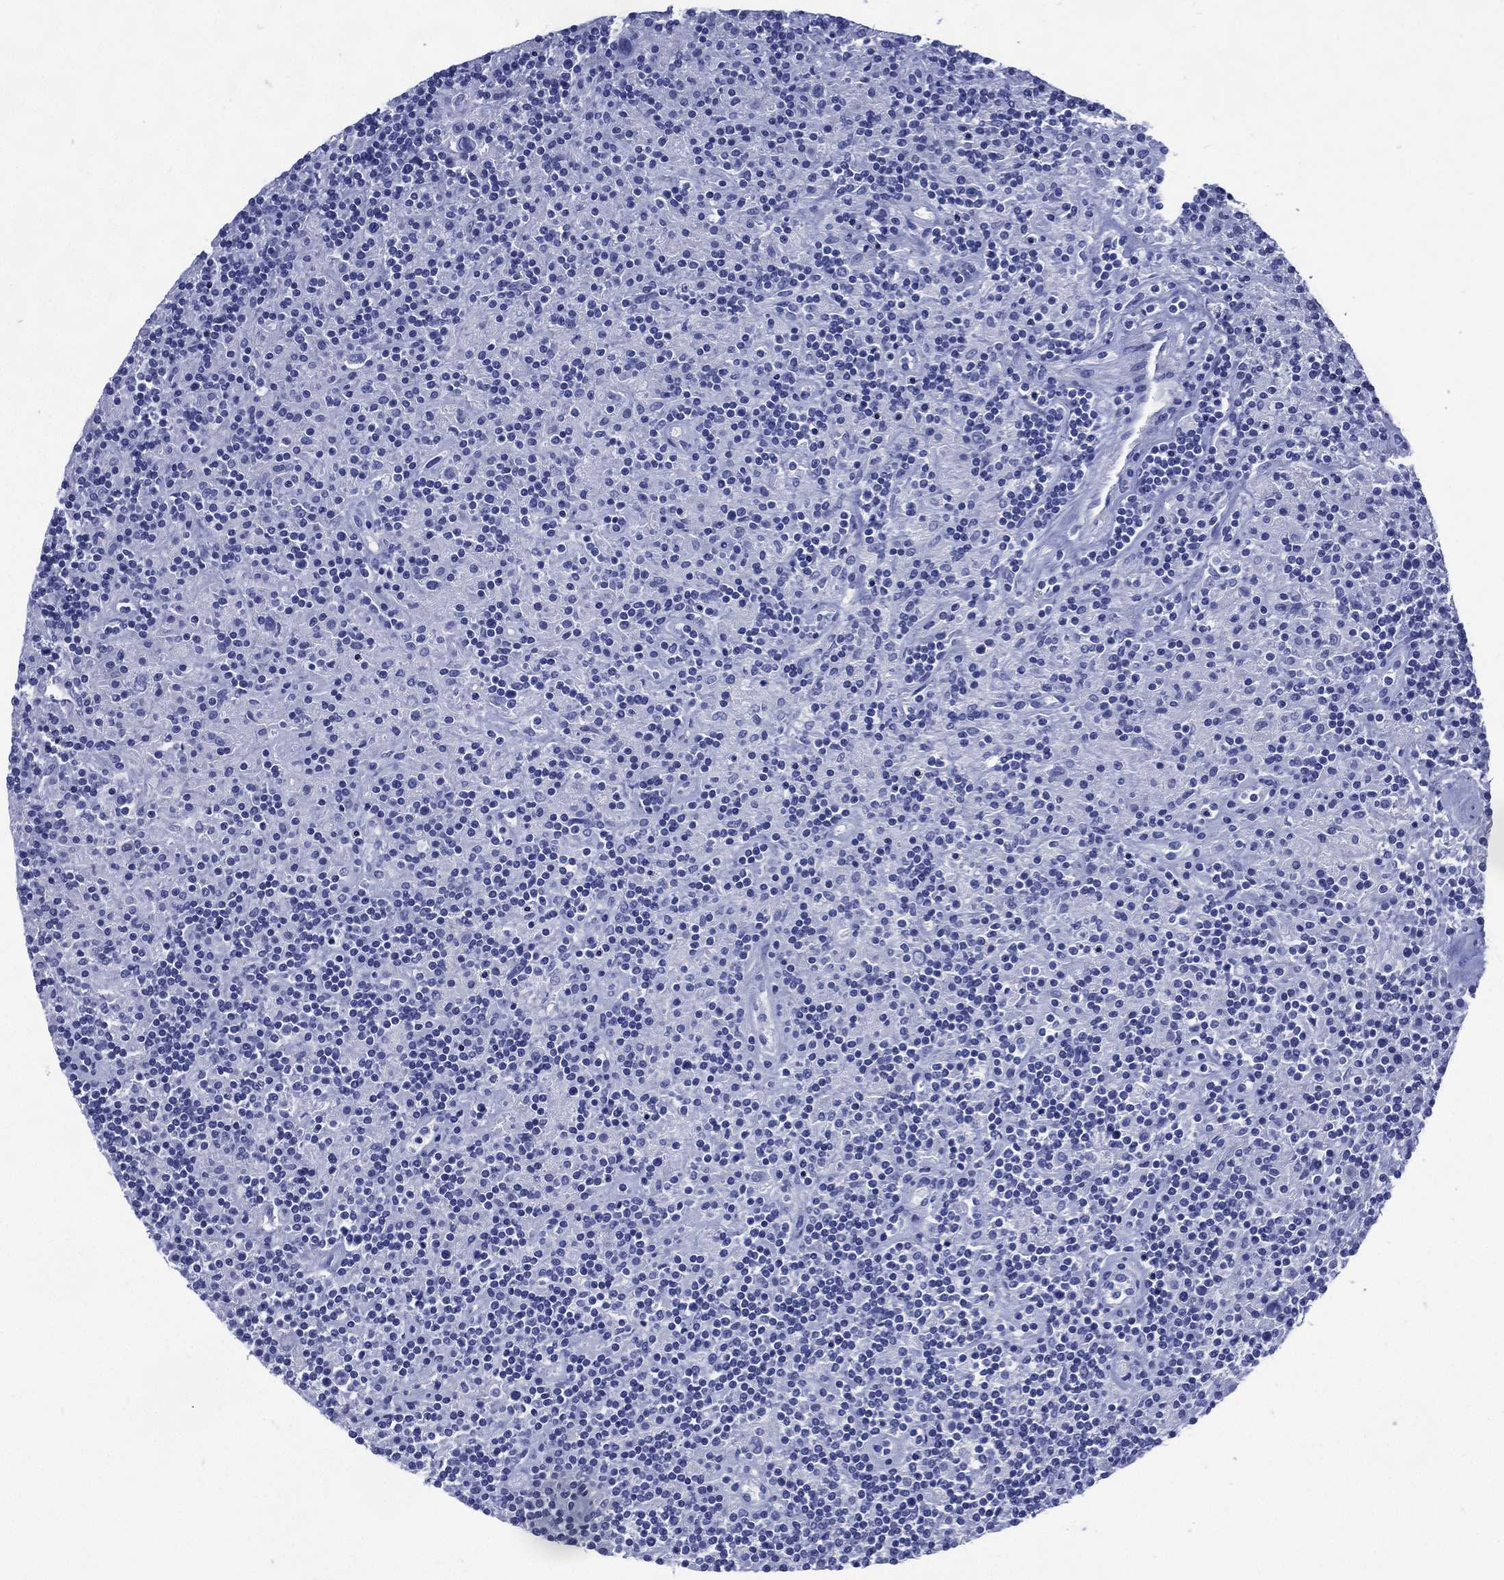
{"staining": {"intensity": "negative", "quantity": "none", "location": "none"}, "tissue": "lymphoma", "cell_type": "Tumor cells", "image_type": "cancer", "snomed": [{"axis": "morphology", "description": "Hodgkin's disease, NOS"}, {"axis": "topography", "description": "Lymph node"}], "caption": "Human Hodgkin's disease stained for a protein using immunohistochemistry (IHC) exhibits no expression in tumor cells.", "gene": "SHCBP1L", "patient": {"sex": "male", "age": 70}}